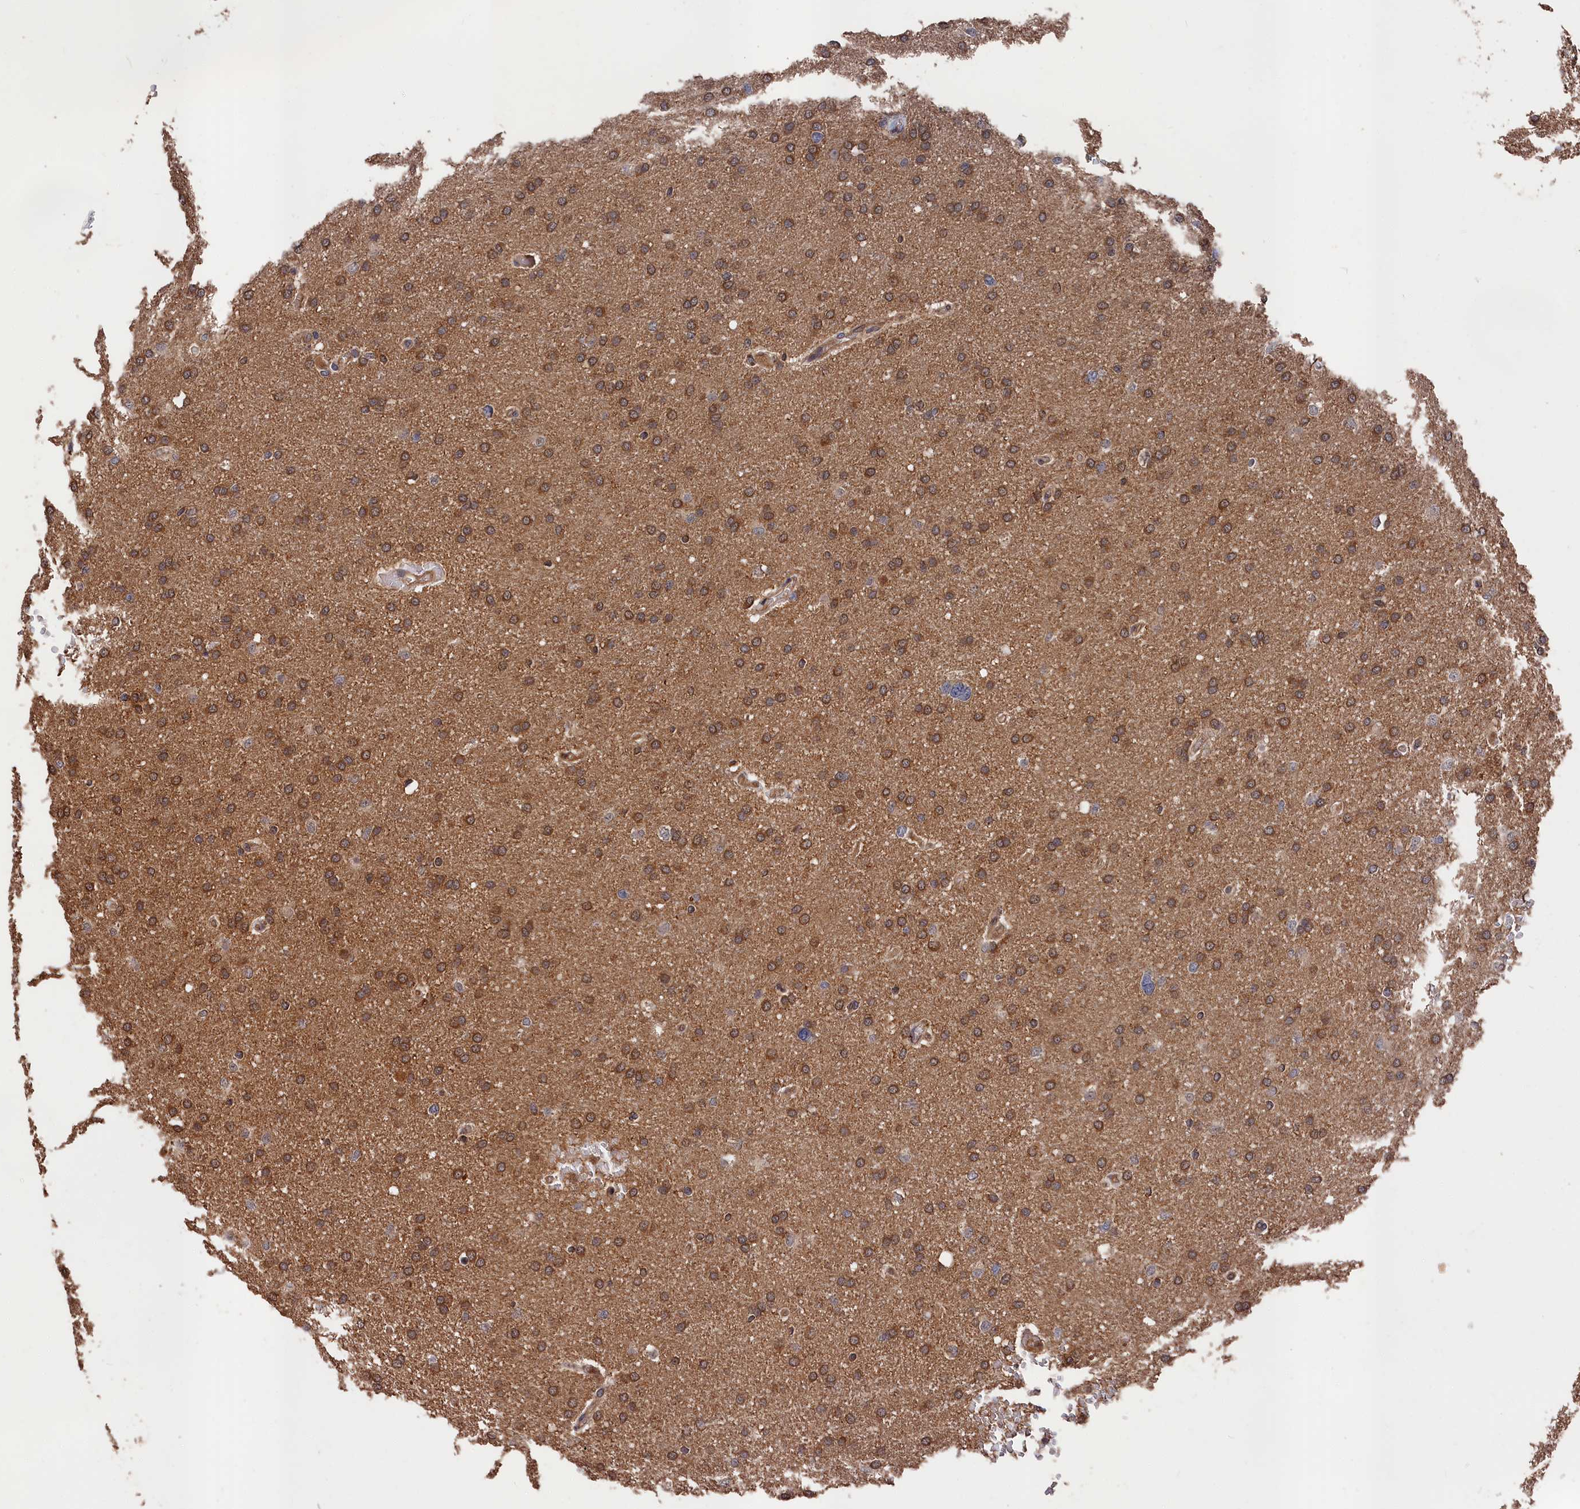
{"staining": {"intensity": "moderate", "quantity": "25%-75%", "location": "cytoplasmic/membranous"}, "tissue": "glioma", "cell_type": "Tumor cells", "image_type": "cancer", "snomed": [{"axis": "morphology", "description": "Glioma, malignant, High grade"}, {"axis": "topography", "description": "Cerebral cortex"}], "caption": "An image of human glioma stained for a protein demonstrates moderate cytoplasmic/membranous brown staining in tumor cells.", "gene": "RMI2", "patient": {"sex": "female", "age": 36}}